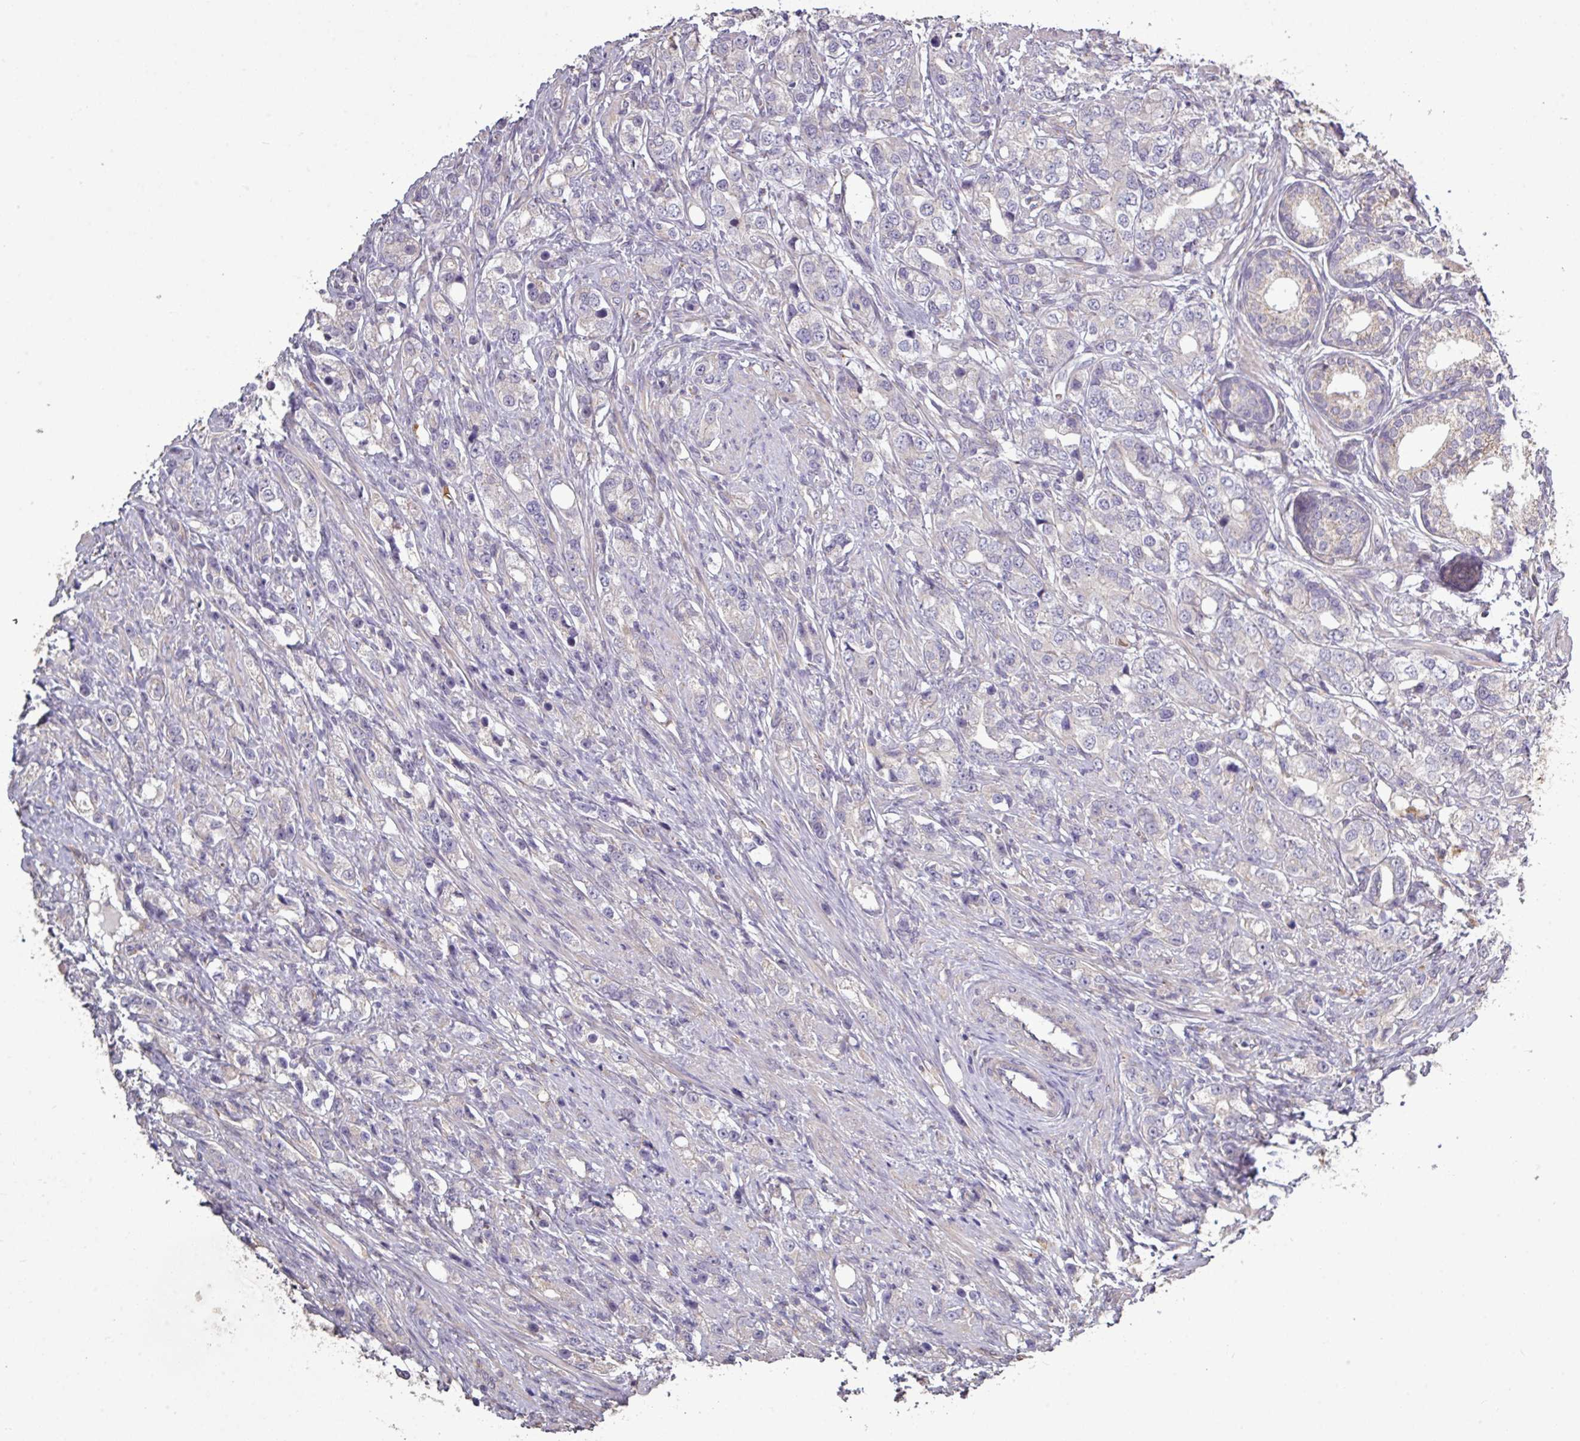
{"staining": {"intensity": "negative", "quantity": "none", "location": "none"}, "tissue": "prostate cancer", "cell_type": "Tumor cells", "image_type": "cancer", "snomed": [{"axis": "morphology", "description": "Adenocarcinoma, High grade"}, {"axis": "topography", "description": "Prostate"}], "caption": "Tumor cells show no significant staining in prostate high-grade adenocarcinoma.", "gene": "NHSL2", "patient": {"sex": "male", "age": 63}}